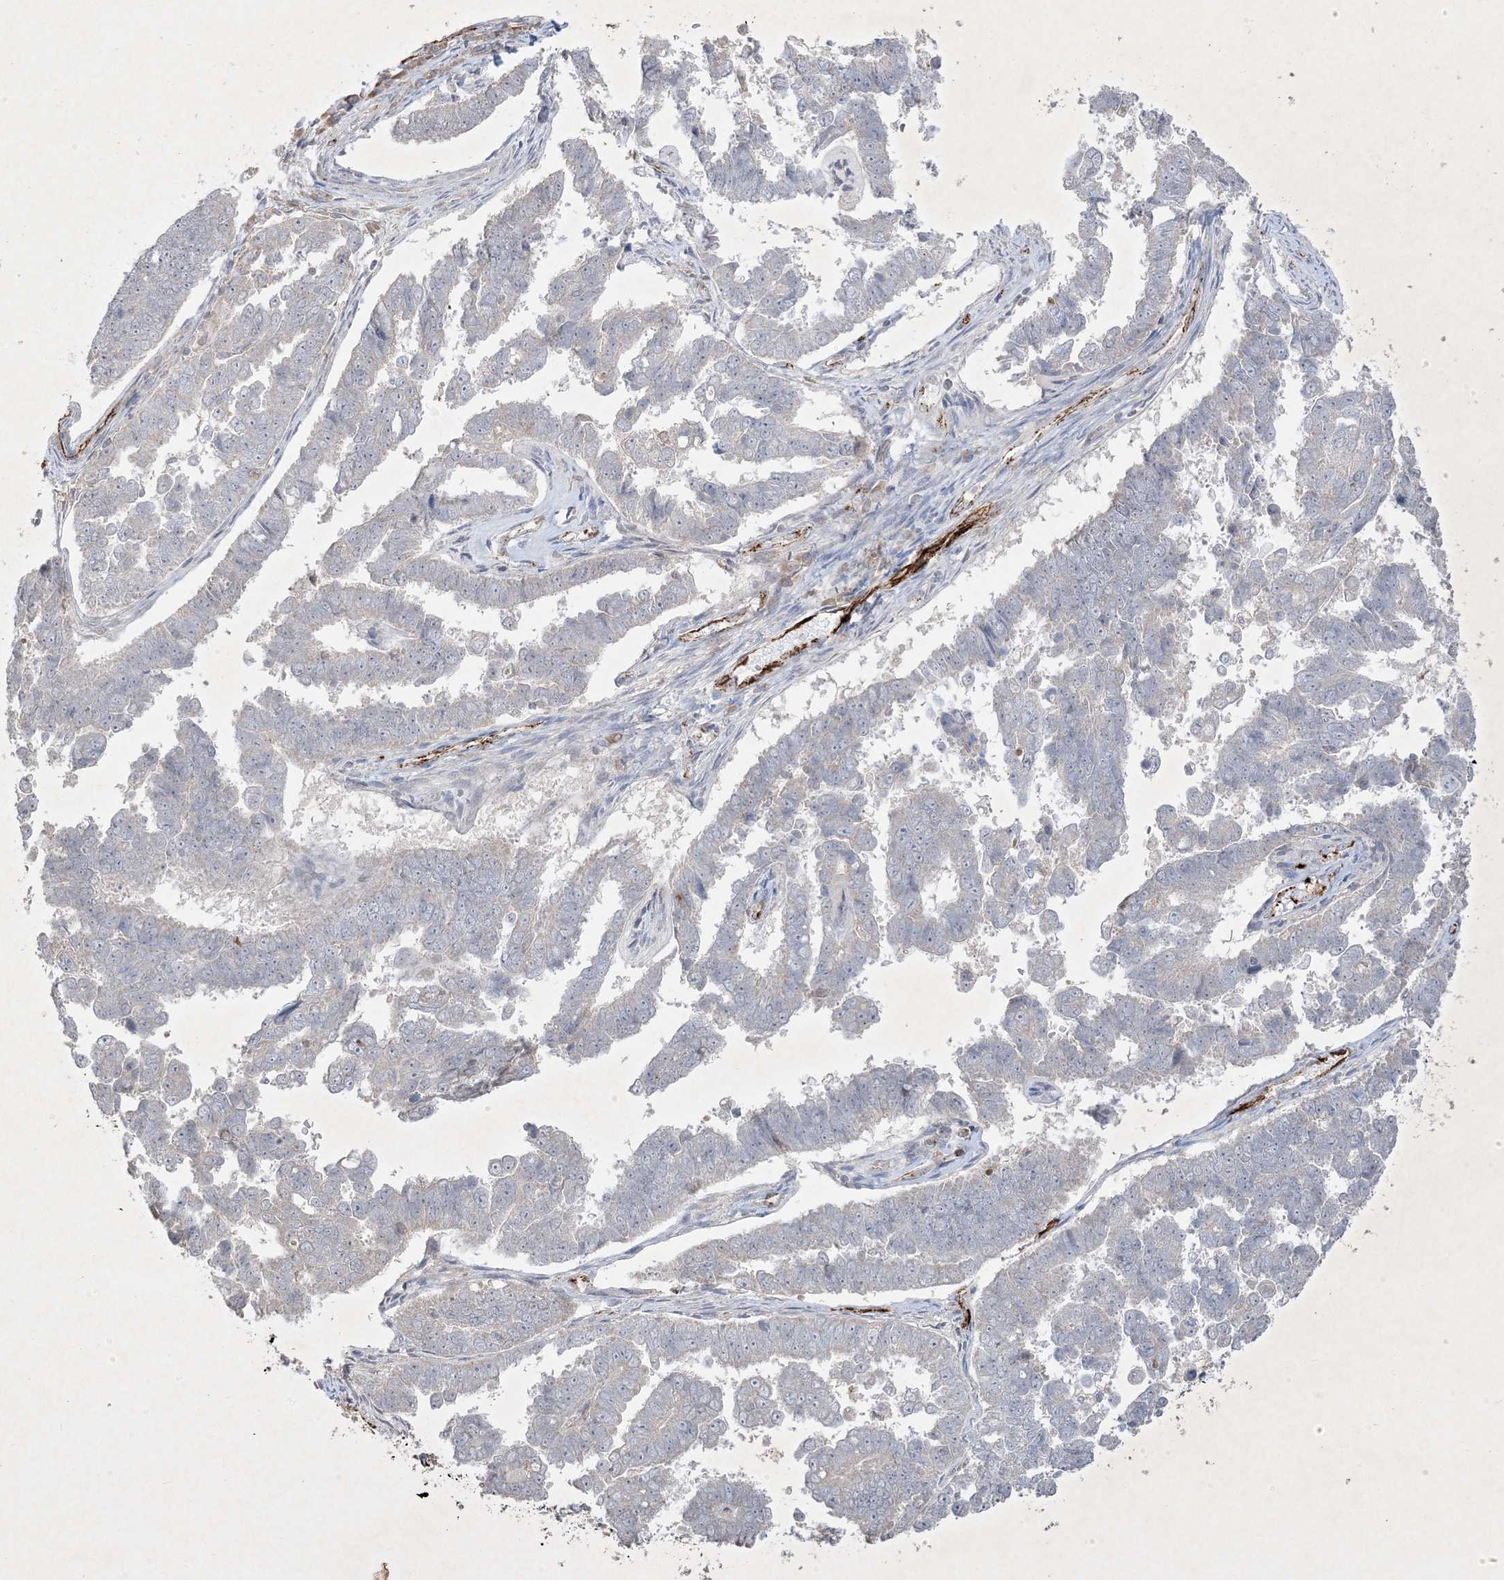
{"staining": {"intensity": "negative", "quantity": "none", "location": "none"}, "tissue": "endometrial cancer", "cell_type": "Tumor cells", "image_type": "cancer", "snomed": [{"axis": "morphology", "description": "Adenocarcinoma, NOS"}, {"axis": "topography", "description": "Endometrium"}], "caption": "Endometrial adenocarcinoma was stained to show a protein in brown. There is no significant expression in tumor cells.", "gene": "PRSS36", "patient": {"sex": "female", "age": 75}}